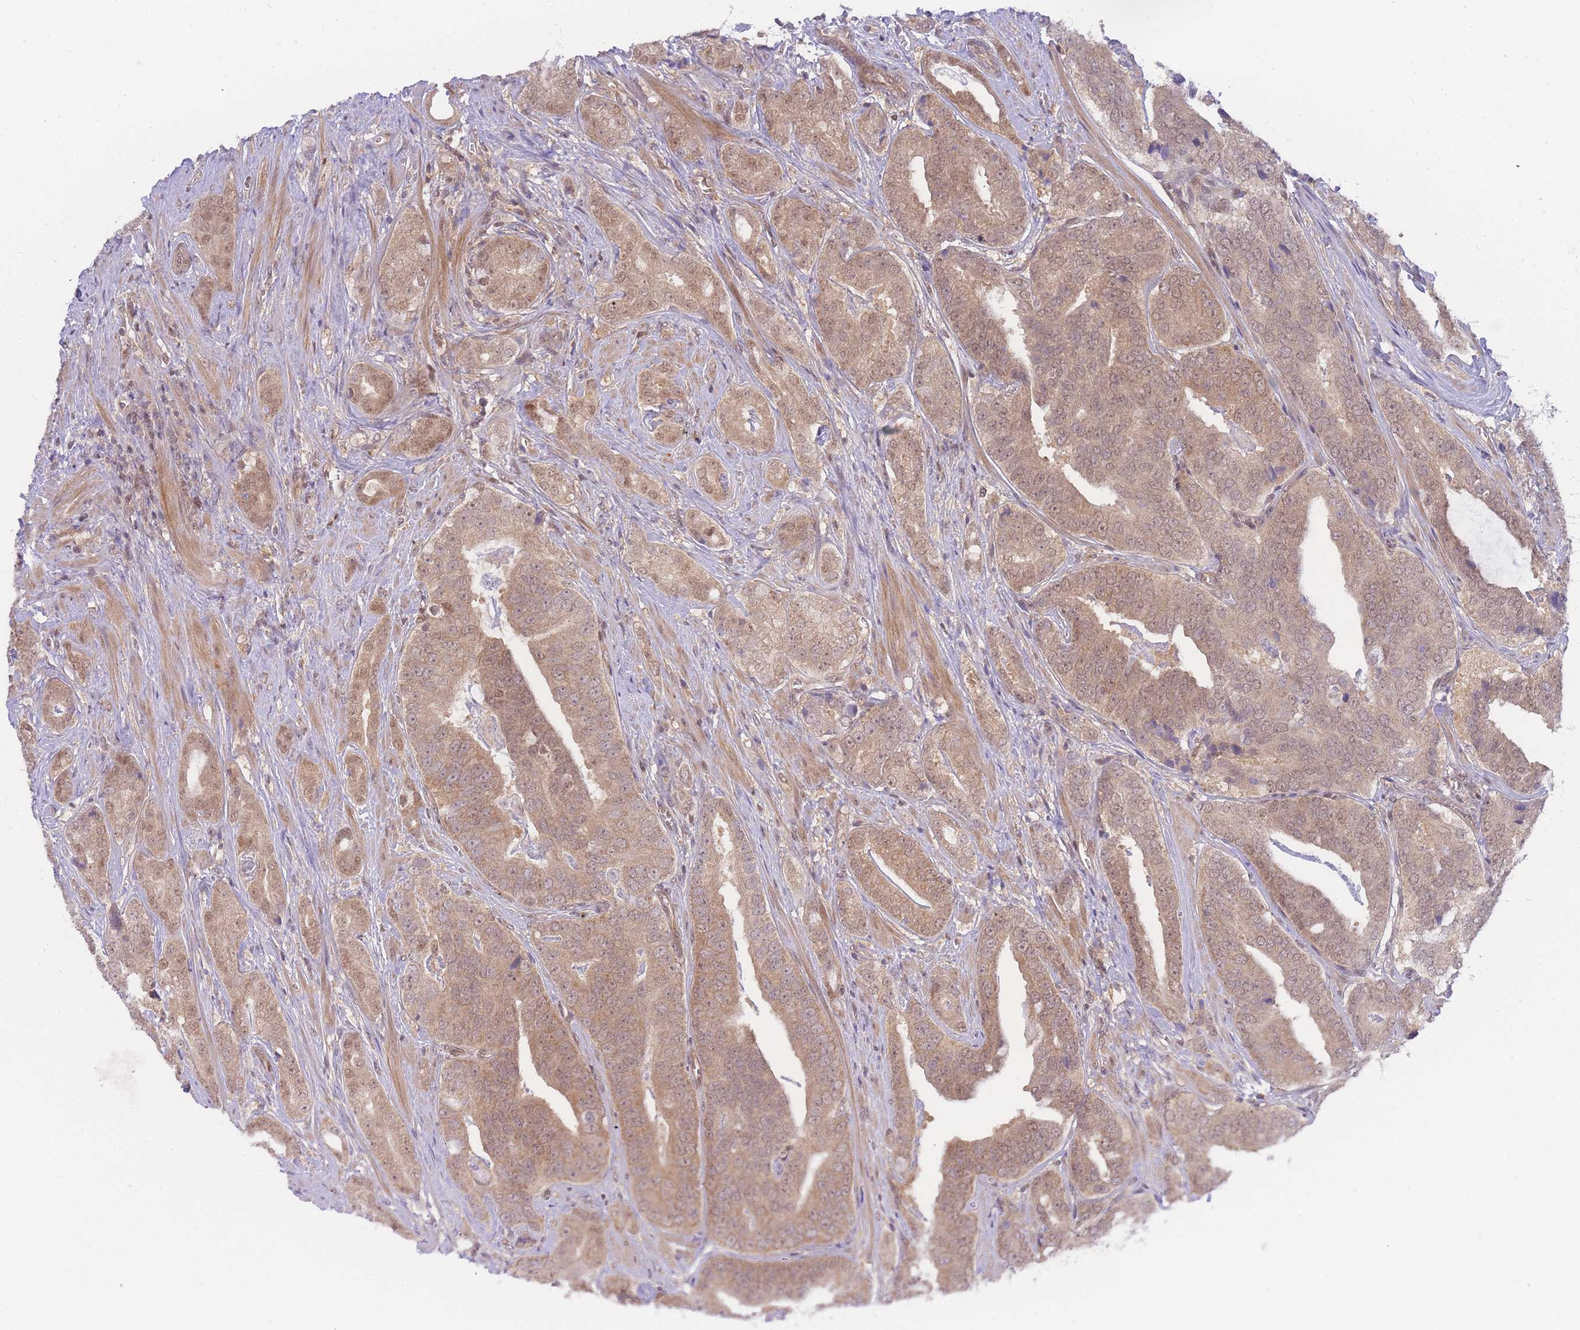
{"staining": {"intensity": "moderate", "quantity": ">75%", "location": "cytoplasmic/membranous,nuclear"}, "tissue": "prostate cancer", "cell_type": "Tumor cells", "image_type": "cancer", "snomed": [{"axis": "morphology", "description": "Adenocarcinoma, High grade"}, {"axis": "topography", "description": "Prostate"}], "caption": "Immunohistochemical staining of human prostate cancer displays moderate cytoplasmic/membranous and nuclear protein staining in about >75% of tumor cells.", "gene": "KIAA1191", "patient": {"sex": "male", "age": 55}}